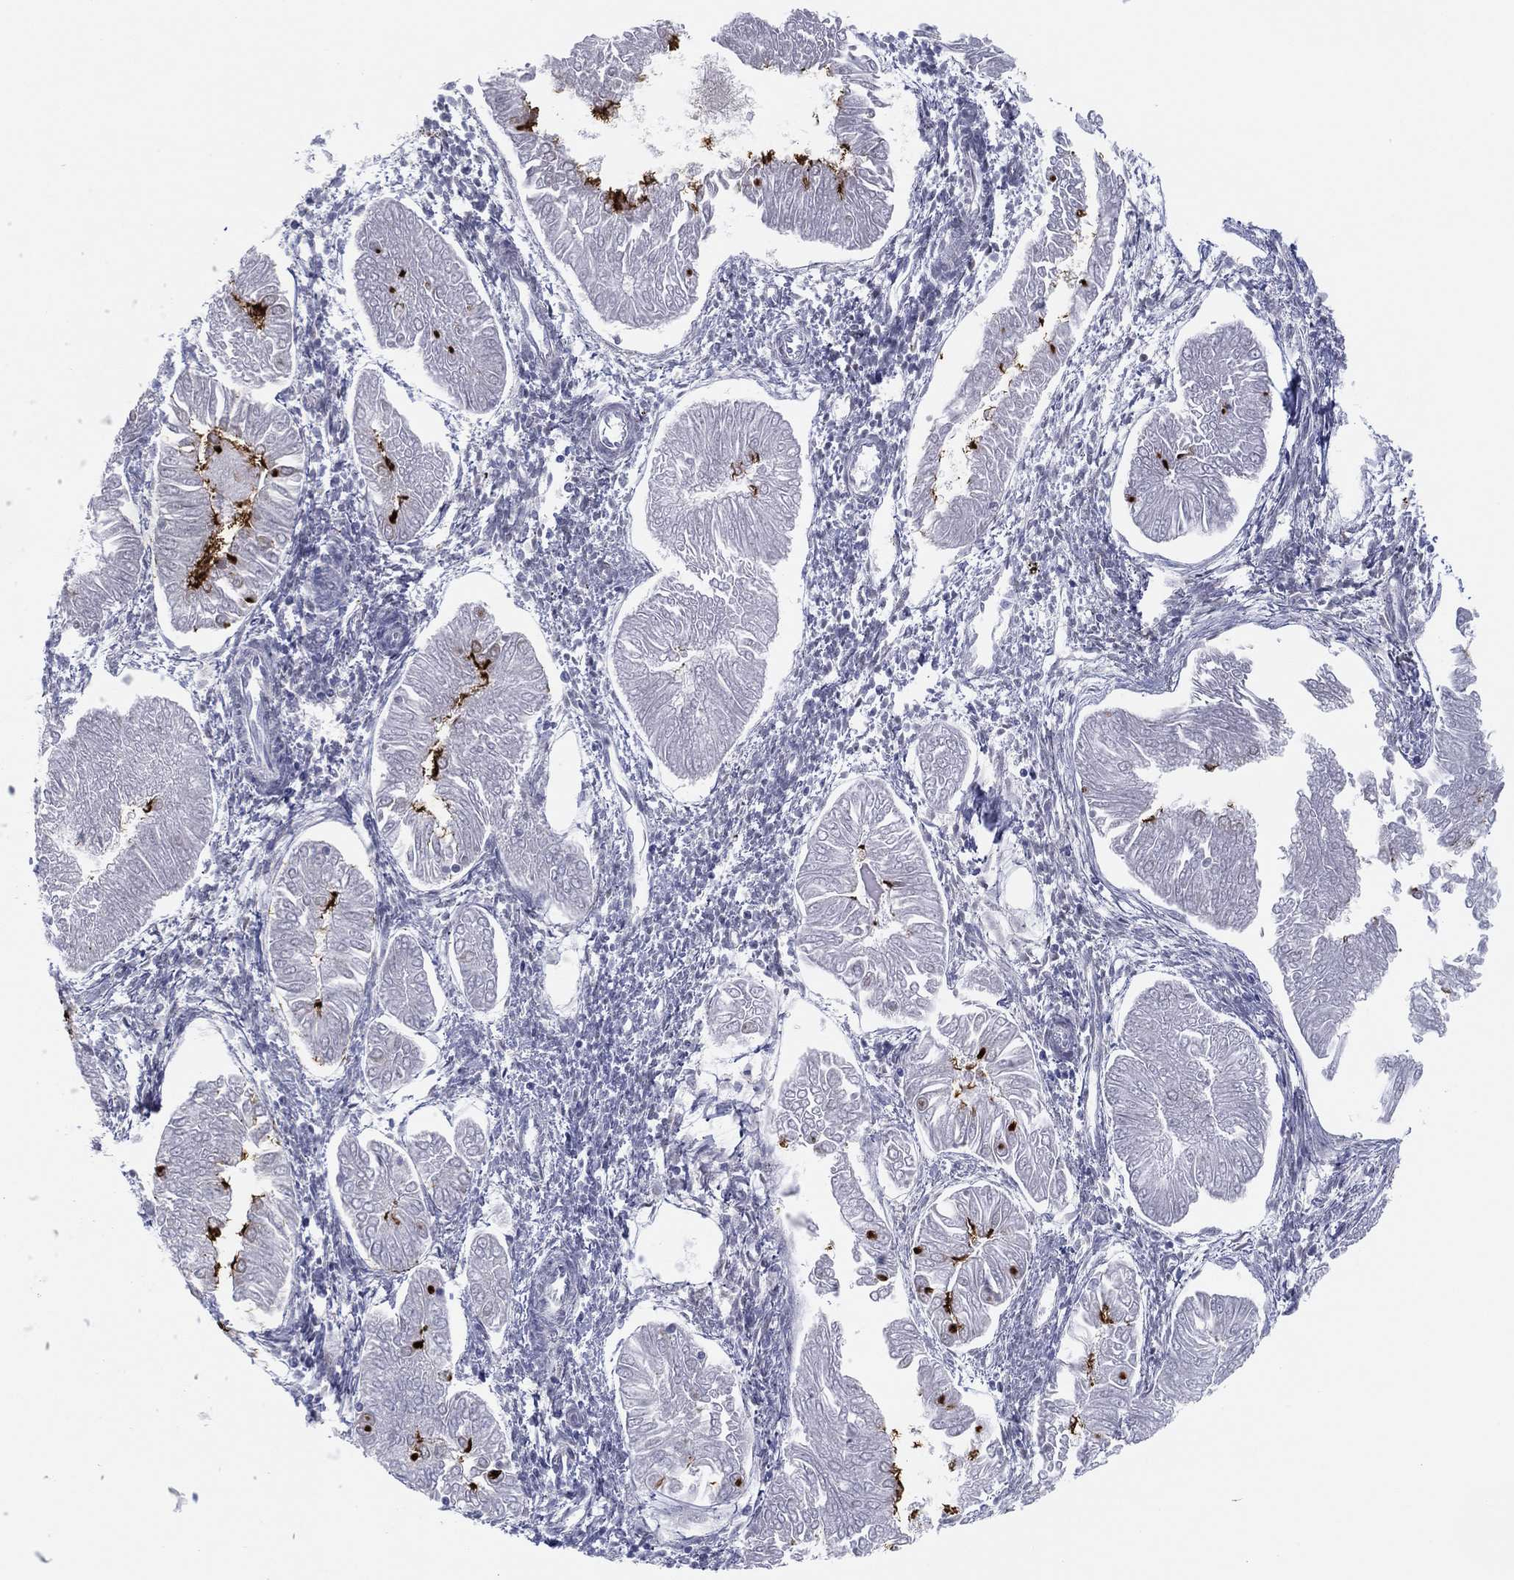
{"staining": {"intensity": "strong", "quantity": "<25%", "location": "cytoplasmic/membranous"}, "tissue": "endometrial cancer", "cell_type": "Tumor cells", "image_type": "cancer", "snomed": [{"axis": "morphology", "description": "Adenocarcinoma, NOS"}, {"axis": "topography", "description": "Endometrium"}], "caption": "A histopathology image showing strong cytoplasmic/membranous expression in approximately <25% of tumor cells in adenocarcinoma (endometrial), as visualized by brown immunohistochemical staining.", "gene": "MLF1", "patient": {"sex": "female", "age": 53}}